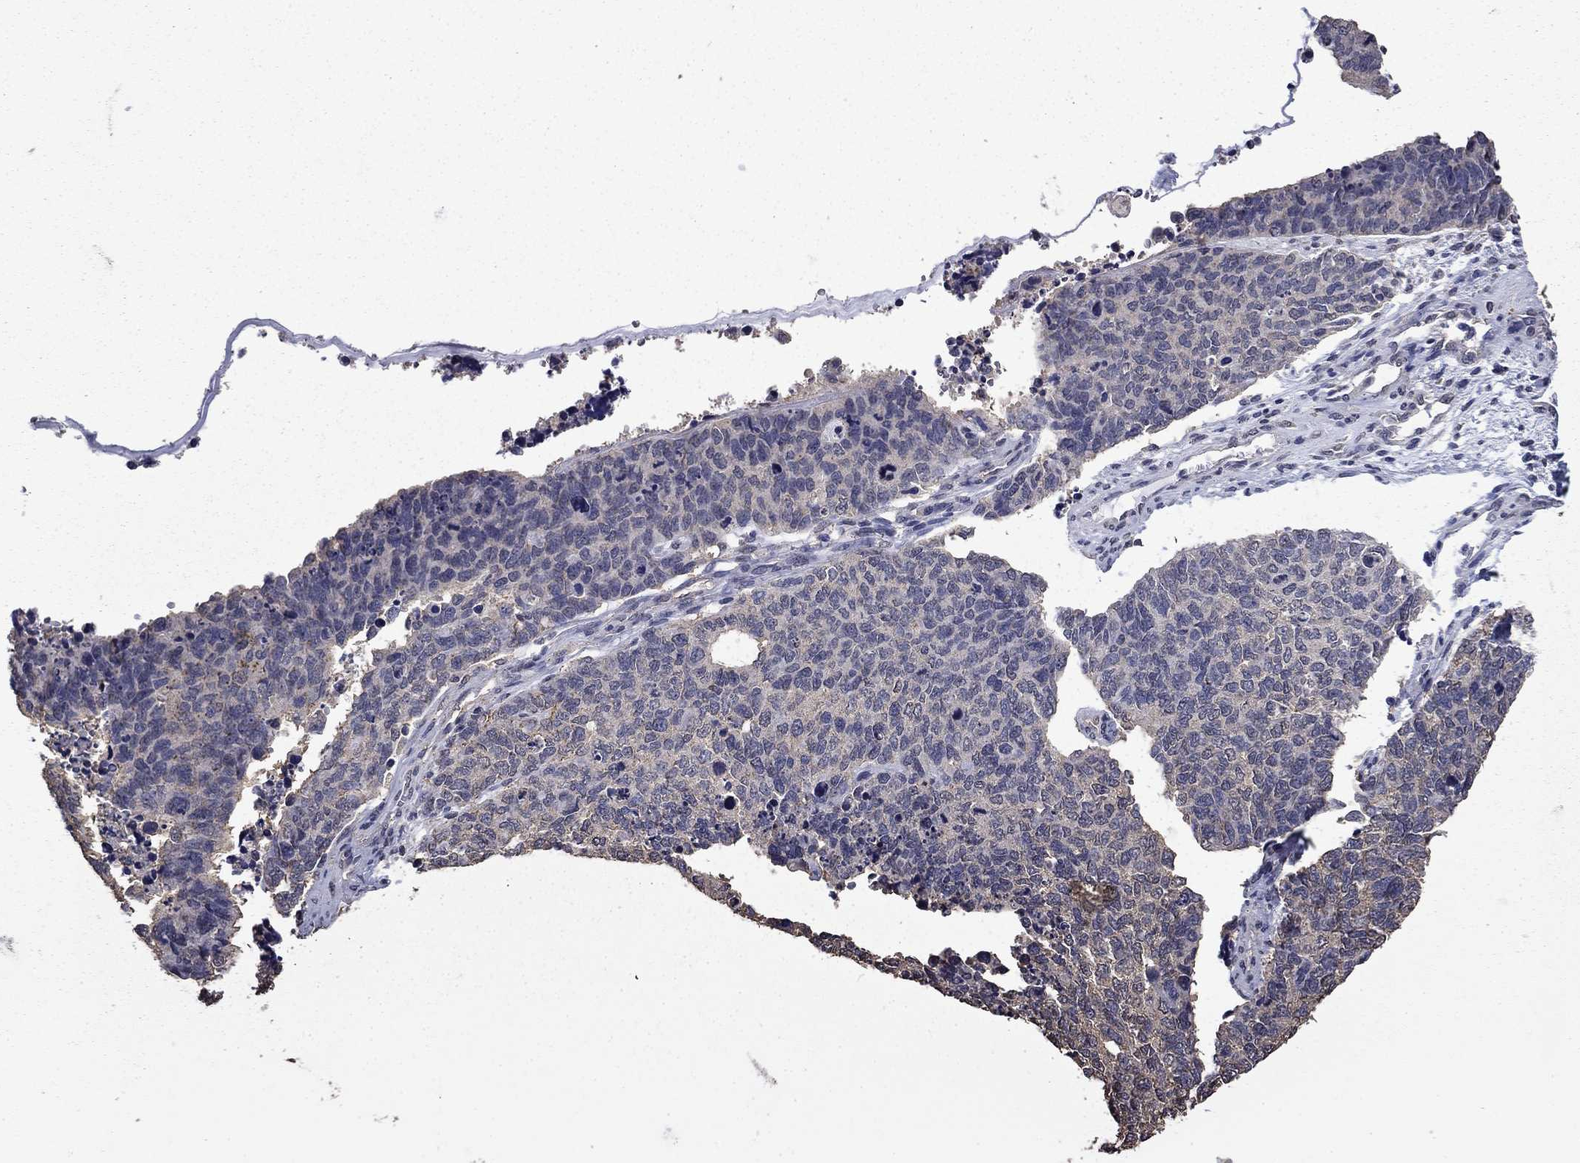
{"staining": {"intensity": "weak", "quantity": "<25%", "location": "cytoplasmic/membranous"}, "tissue": "cervical cancer", "cell_type": "Tumor cells", "image_type": "cancer", "snomed": [{"axis": "morphology", "description": "Squamous cell carcinoma, NOS"}, {"axis": "topography", "description": "Cervix"}], "caption": "Squamous cell carcinoma (cervical) stained for a protein using immunohistochemistry reveals no positivity tumor cells.", "gene": "MFAP3L", "patient": {"sex": "female", "age": 63}}